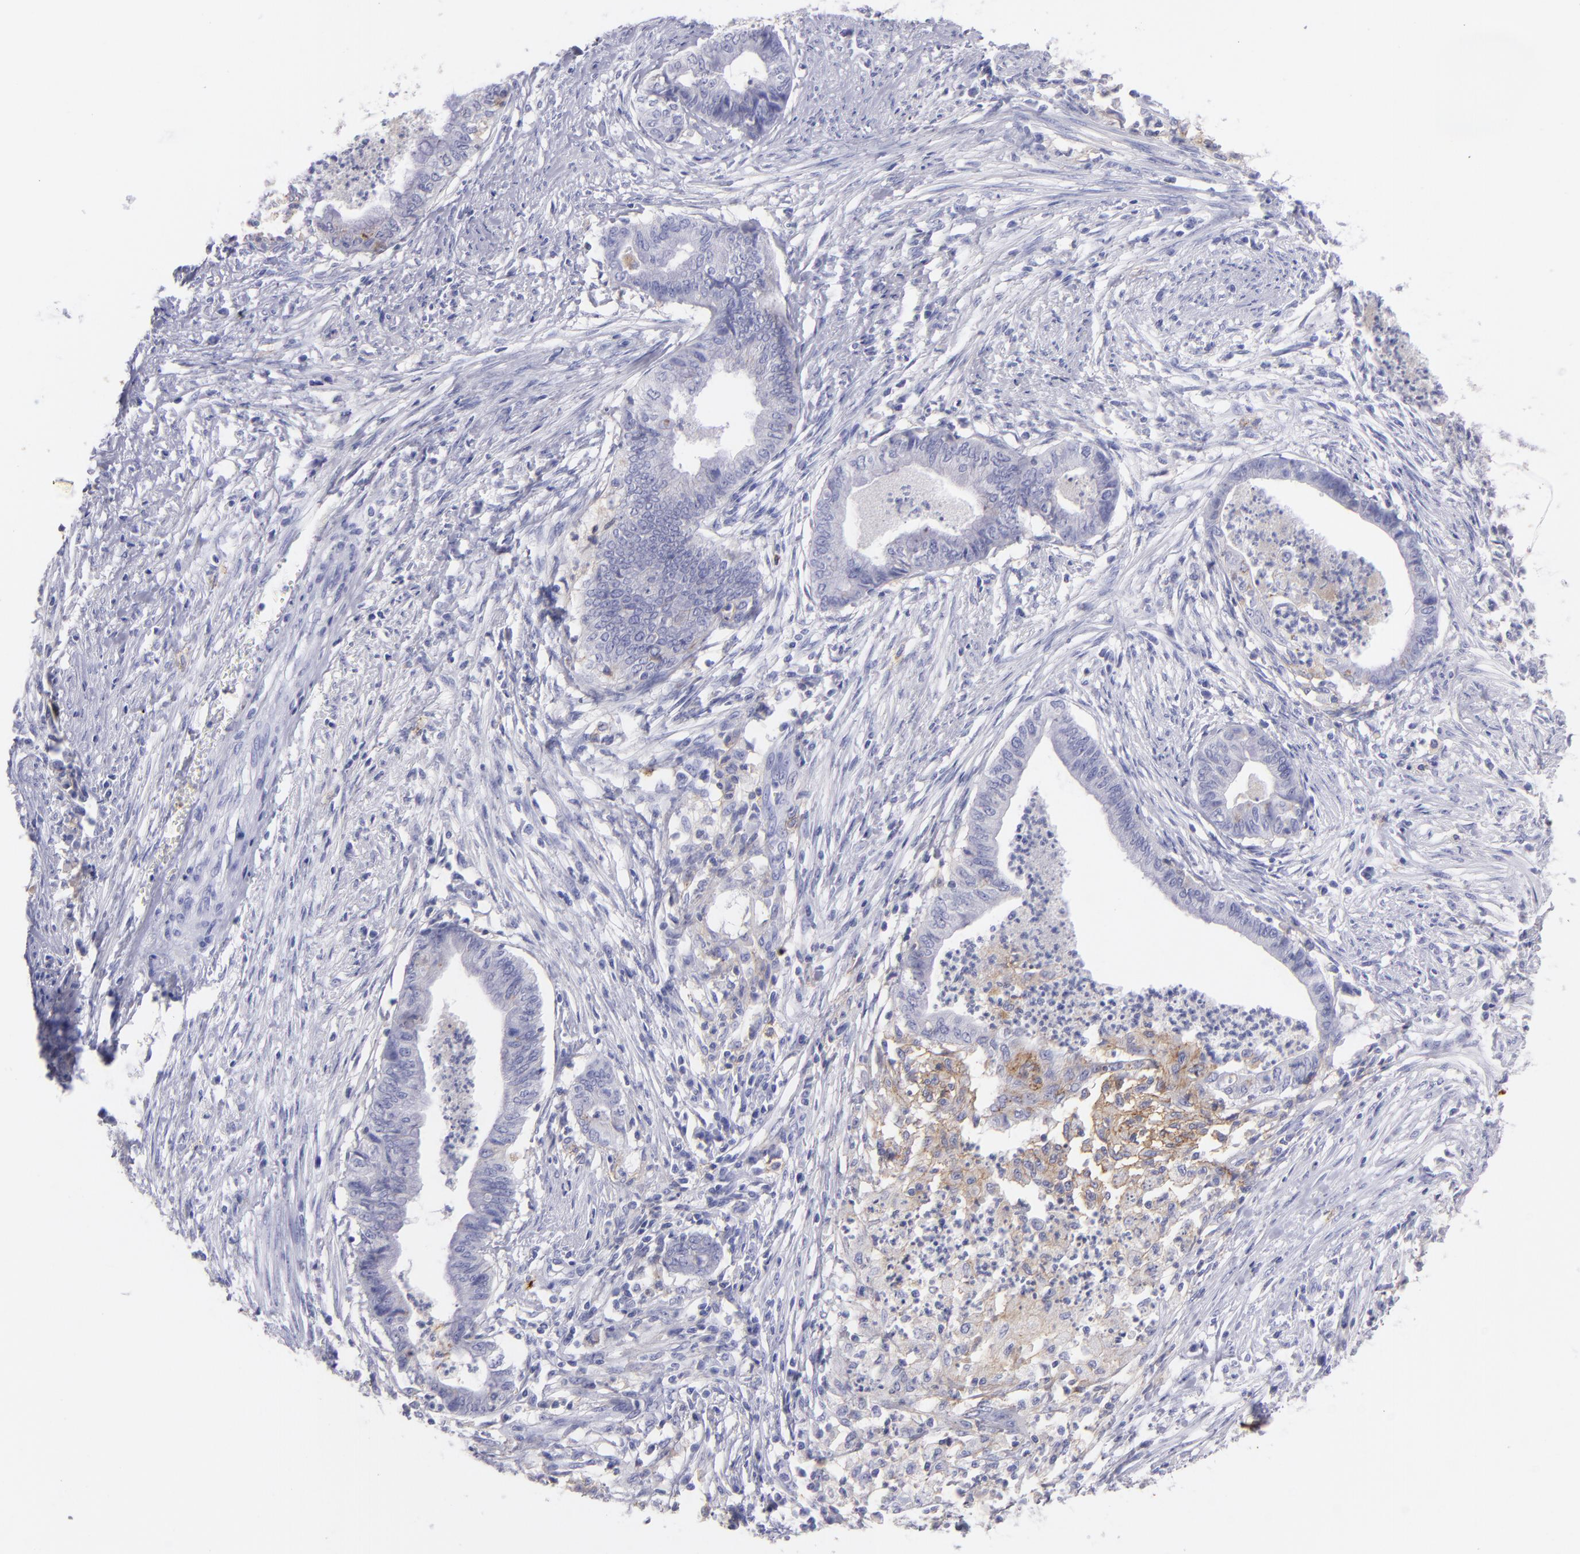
{"staining": {"intensity": "negative", "quantity": "none", "location": "none"}, "tissue": "endometrial cancer", "cell_type": "Tumor cells", "image_type": "cancer", "snomed": [{"axis": "morphology", "description": "Necrosis, NOS"}, {"axis": "morphology", "description": "Adenocarcinoma, NOS"}, {"axis": "topography", "description": "Endometrium"}], "caption": "Immunohistochemistry of human endometrial adenocarcinoma demonstrates no expression in tumor cells.", "gene": "CD82", "patient": {"sex": "female", "age": 79}}